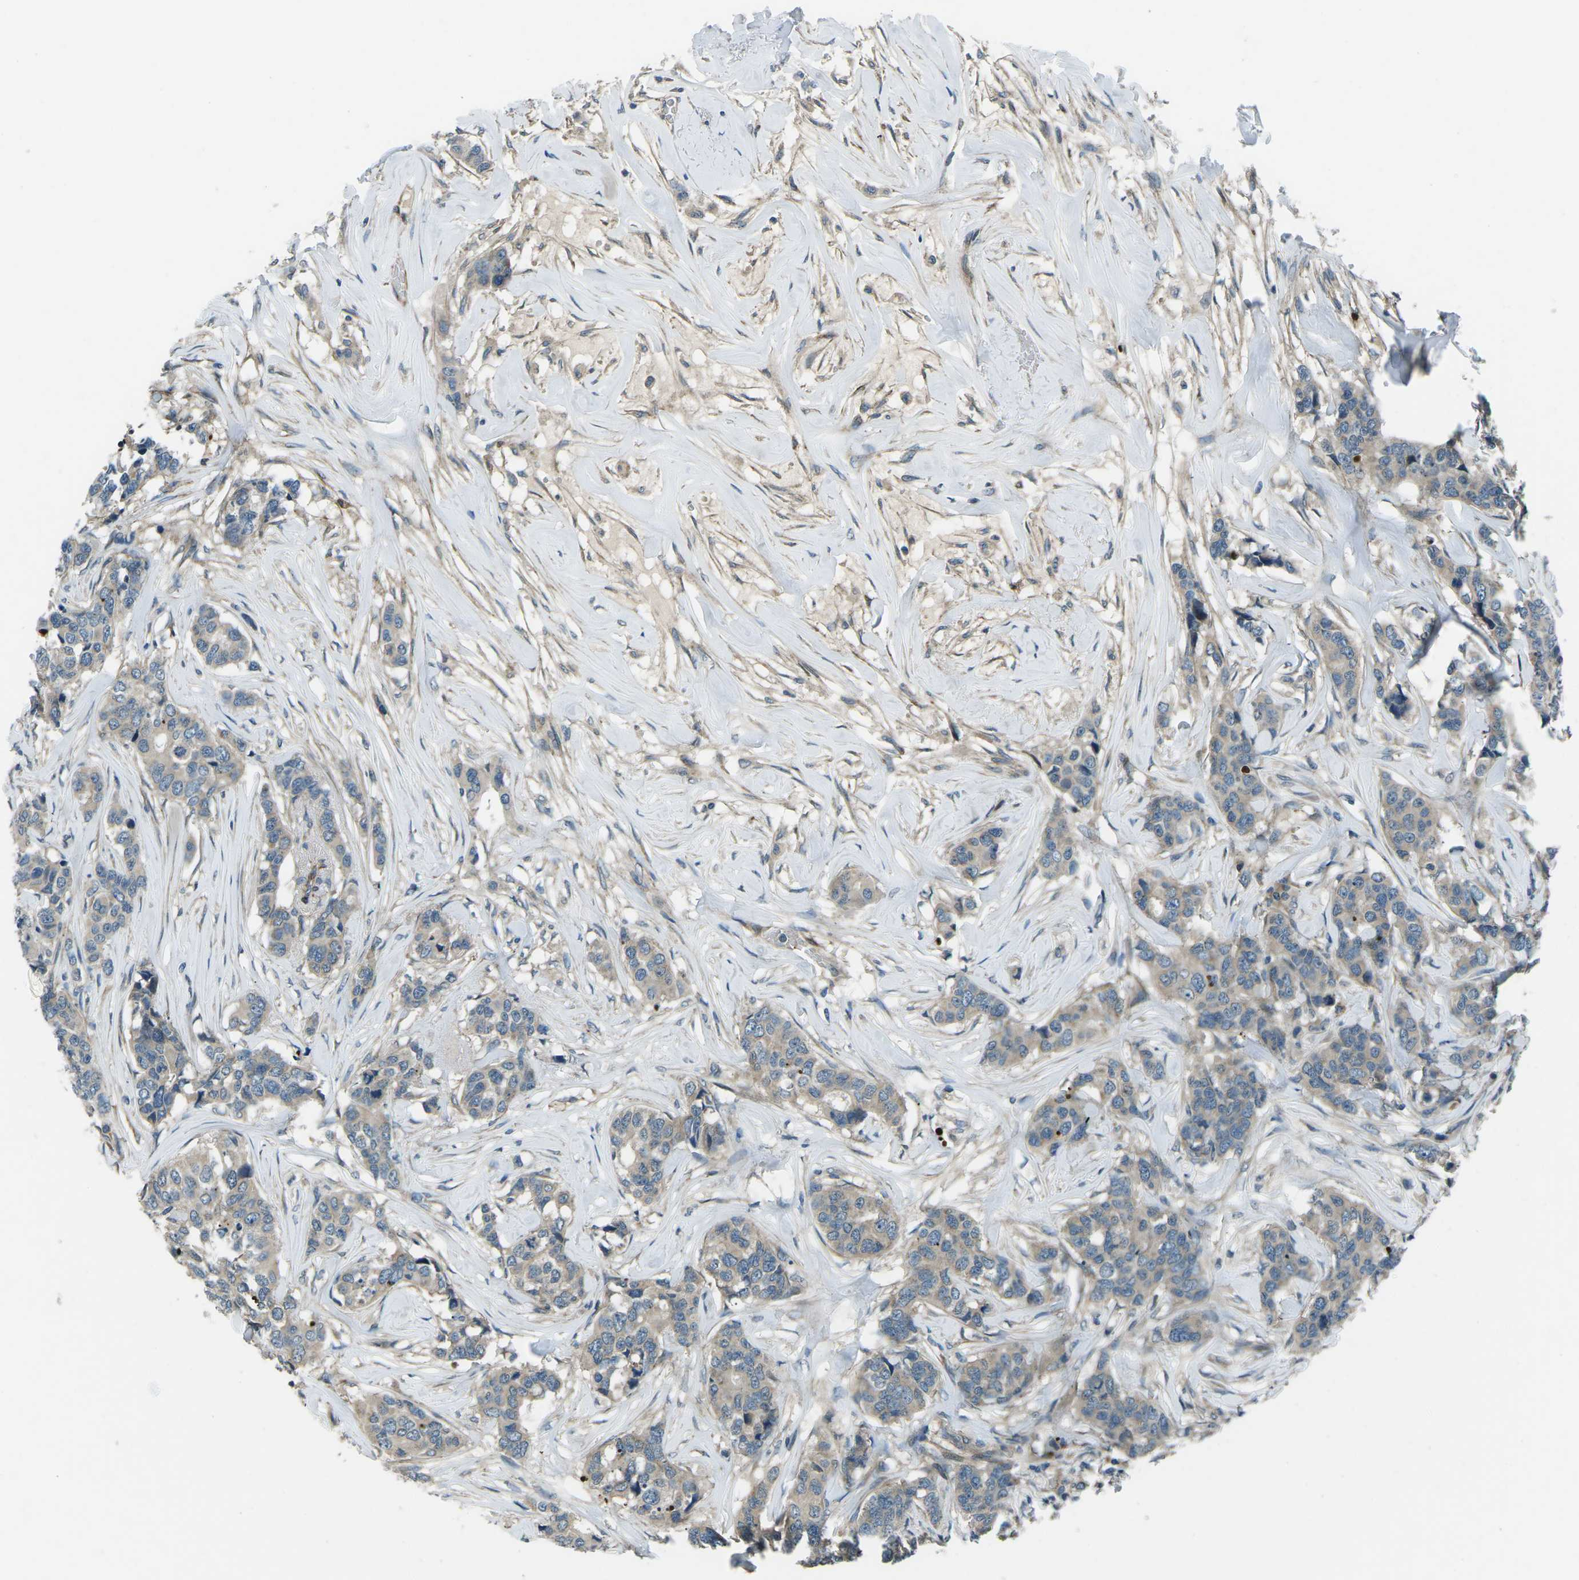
{"staining": {"intensity": "weak", "quantity": ">75%", "location": "cytoplasmic/membranous"}, "tissue": "breast cancer", "cell_type": "Tumor cells", "image_type": "cancer", "snomed": [{"axis": "morphology", "description": "Lobular carcinoma"}, {"axis": "topography", "description": "Breast"}], "caption": "The histopathology image shows staining of breast lobular carcinoma, revealing weak cytoplasmic/membranous protein positivity (brown color) within tumor cells. The staining is performed using DAB (3,3'-diaminobenzidine) brown chromogen to label protein expression. The nuclei are counter-stained blue using hematoxylin.", "gene": "AFAP1", "patient": {"sex": "female", "age": 59}}